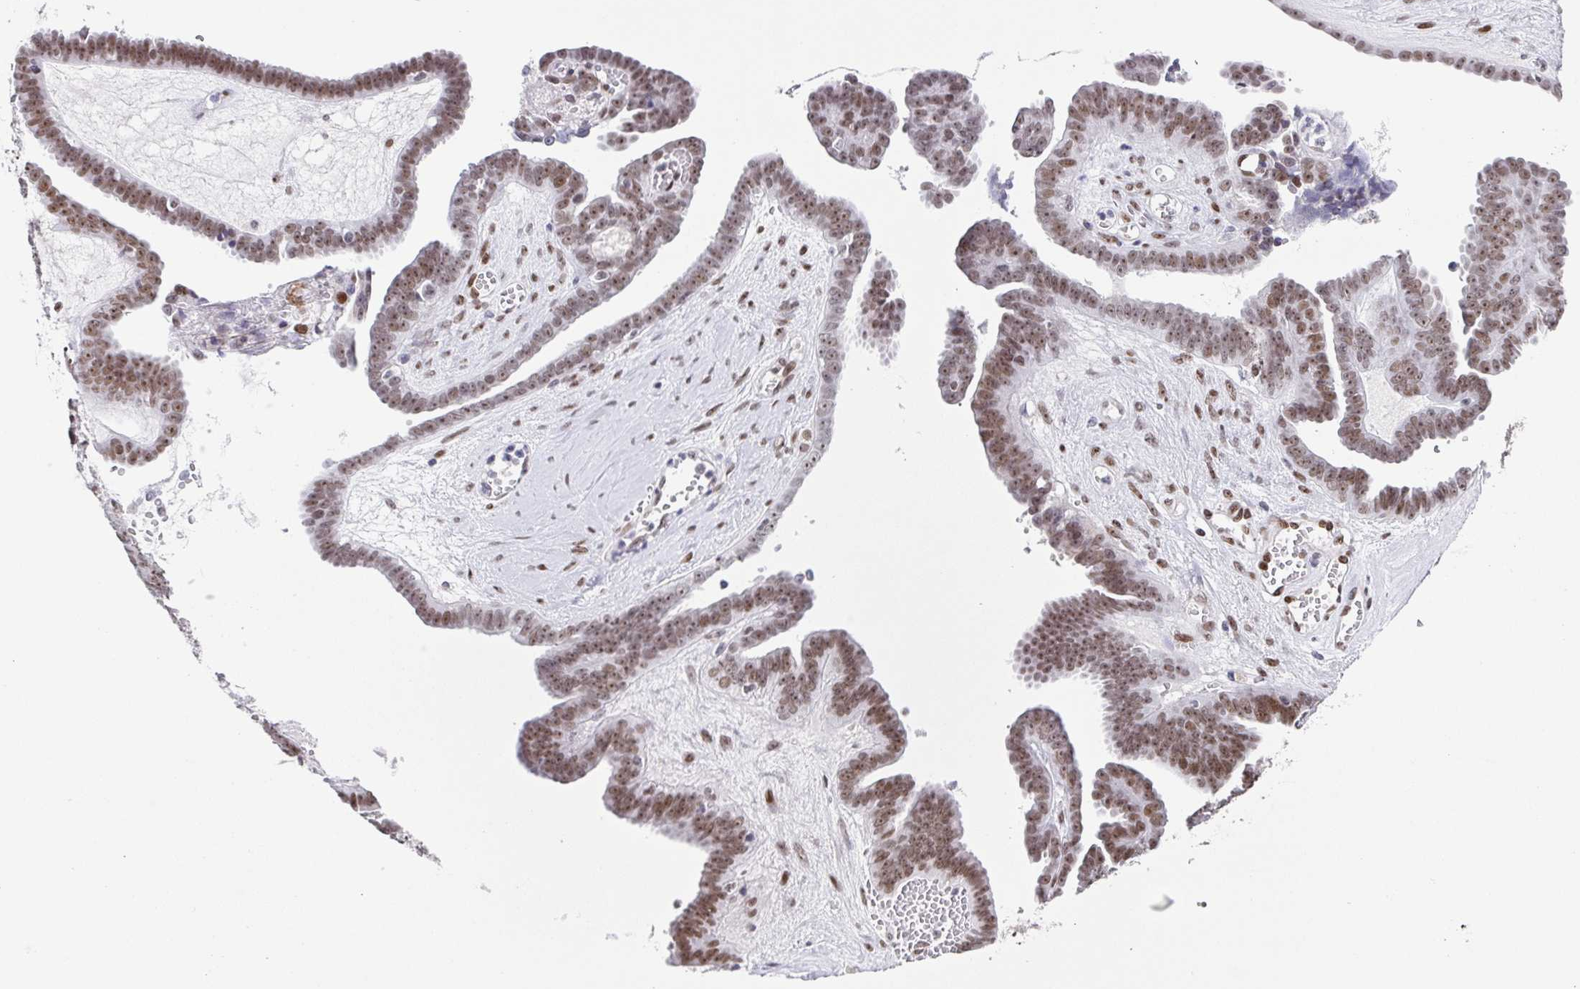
{"staining": {"intensity": "moderate", "quantity": ">75%", "location": "nuclear"}, "tissue": "ovarian cancer", "cell_type": "Tumor cells", "image_type": "cancer", "snomed": [{"axis": "morphology", "description": "Cystadenocarcinoma, serous, NOS"}, {"axis": "topography", "description": "Ovary"}], "caption": "A medium amount of moderate nuclear staining is seen in about >75% of tumor cells in ovarian cancer tissue. (Brightfield microscopy of DAB IHC at high magnification).", "gene": "RB1", "patient": {"sex": "female", "age": 71}}